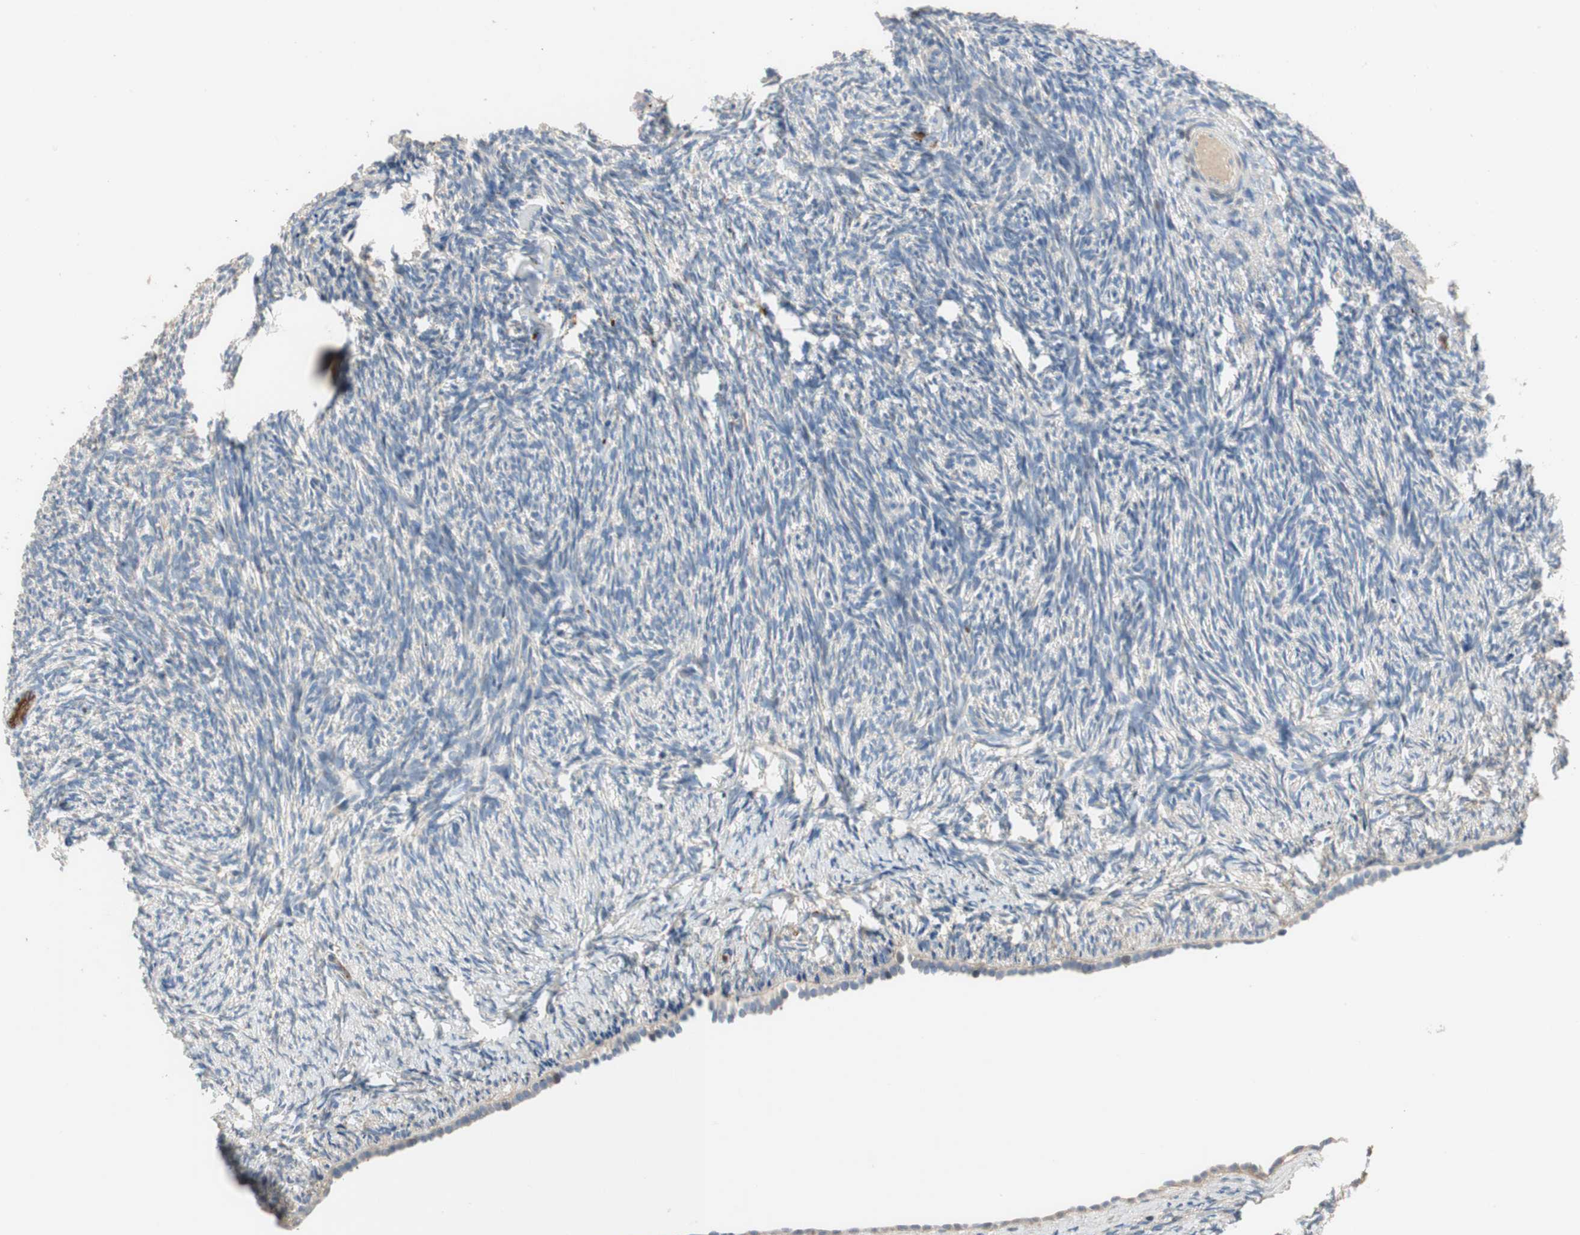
{"staining": {"intensity": "negative", "quantity": "none", "location": "none"}, "tissue": "ovary", "cell_type": "Follicle cells", "image_type": "normal", "snomed": [{"axis": "morphology", "description": "Normal tissue, NOS"}, {"axis": "topography", "description": "Ovary"}], "caption": "High magnification brightfield microscopy of benign ovary stained with DAB (brown) and counterstained with hematoxylin (blue): follicle cells show no significant expression.", "gene": "ALPL", "patient": {"sex": "female", "age": 60}}